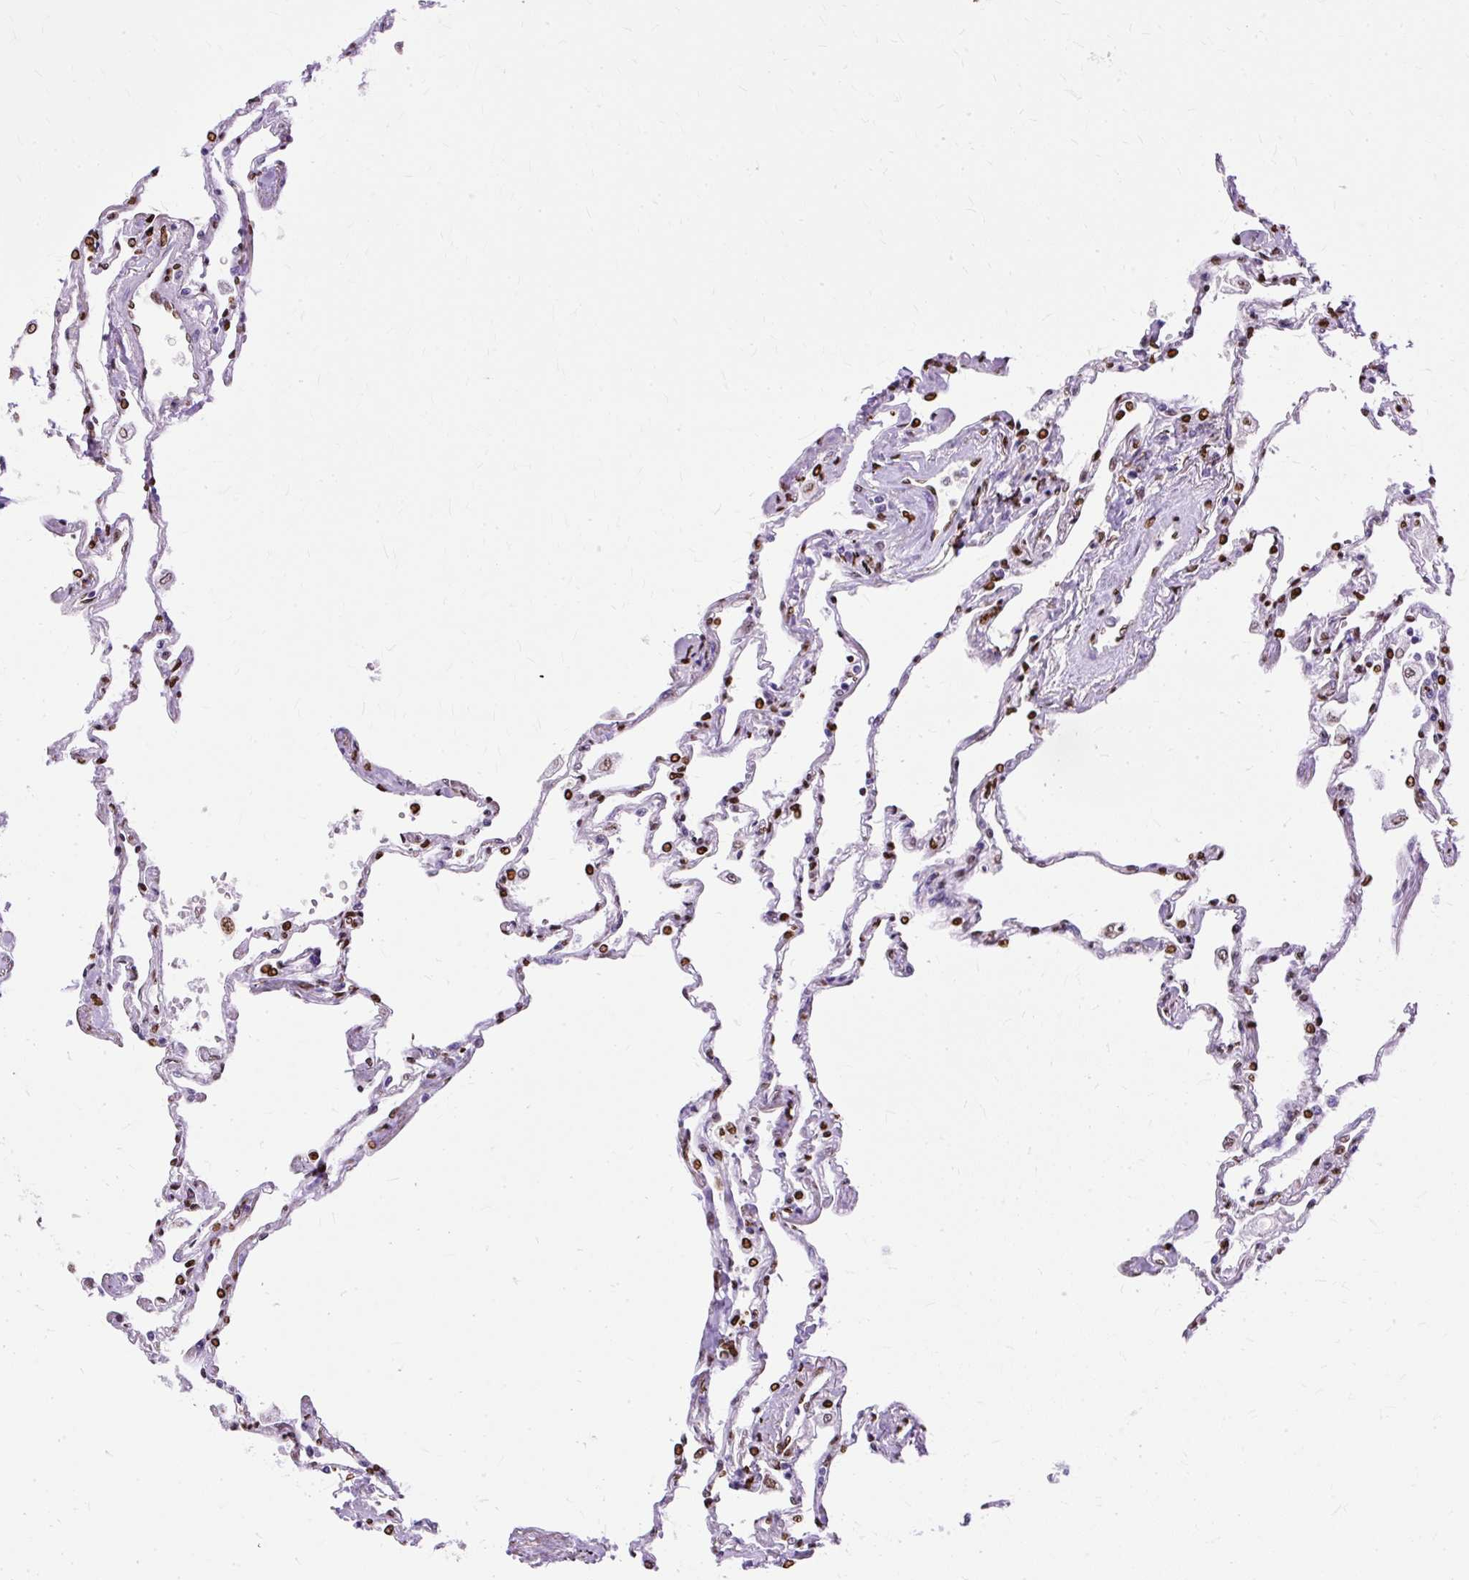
{"staining": {"intensity": "strong", "quantity": "25%-75%", "location": "nuclear"}, "tissue": "lung", "cell_type": "Alveolar cells", "image_type": "normal", "snomed": [{"axis": "morphology", "description": "Normal tissue, NOS"}, {"axis": "topography", "description": "Lung"}], "caption": "Alveolar cells exhibit high levels of strong nuclear staining in approximately 25%-75% of cells in normal human lung. (DAB (3,3'-diaminobenzidine) = brown stain, brightfield microscopy at high magnification).", "gene": "TMEM184C", "patient": {"sex": "female", "age": 67}}